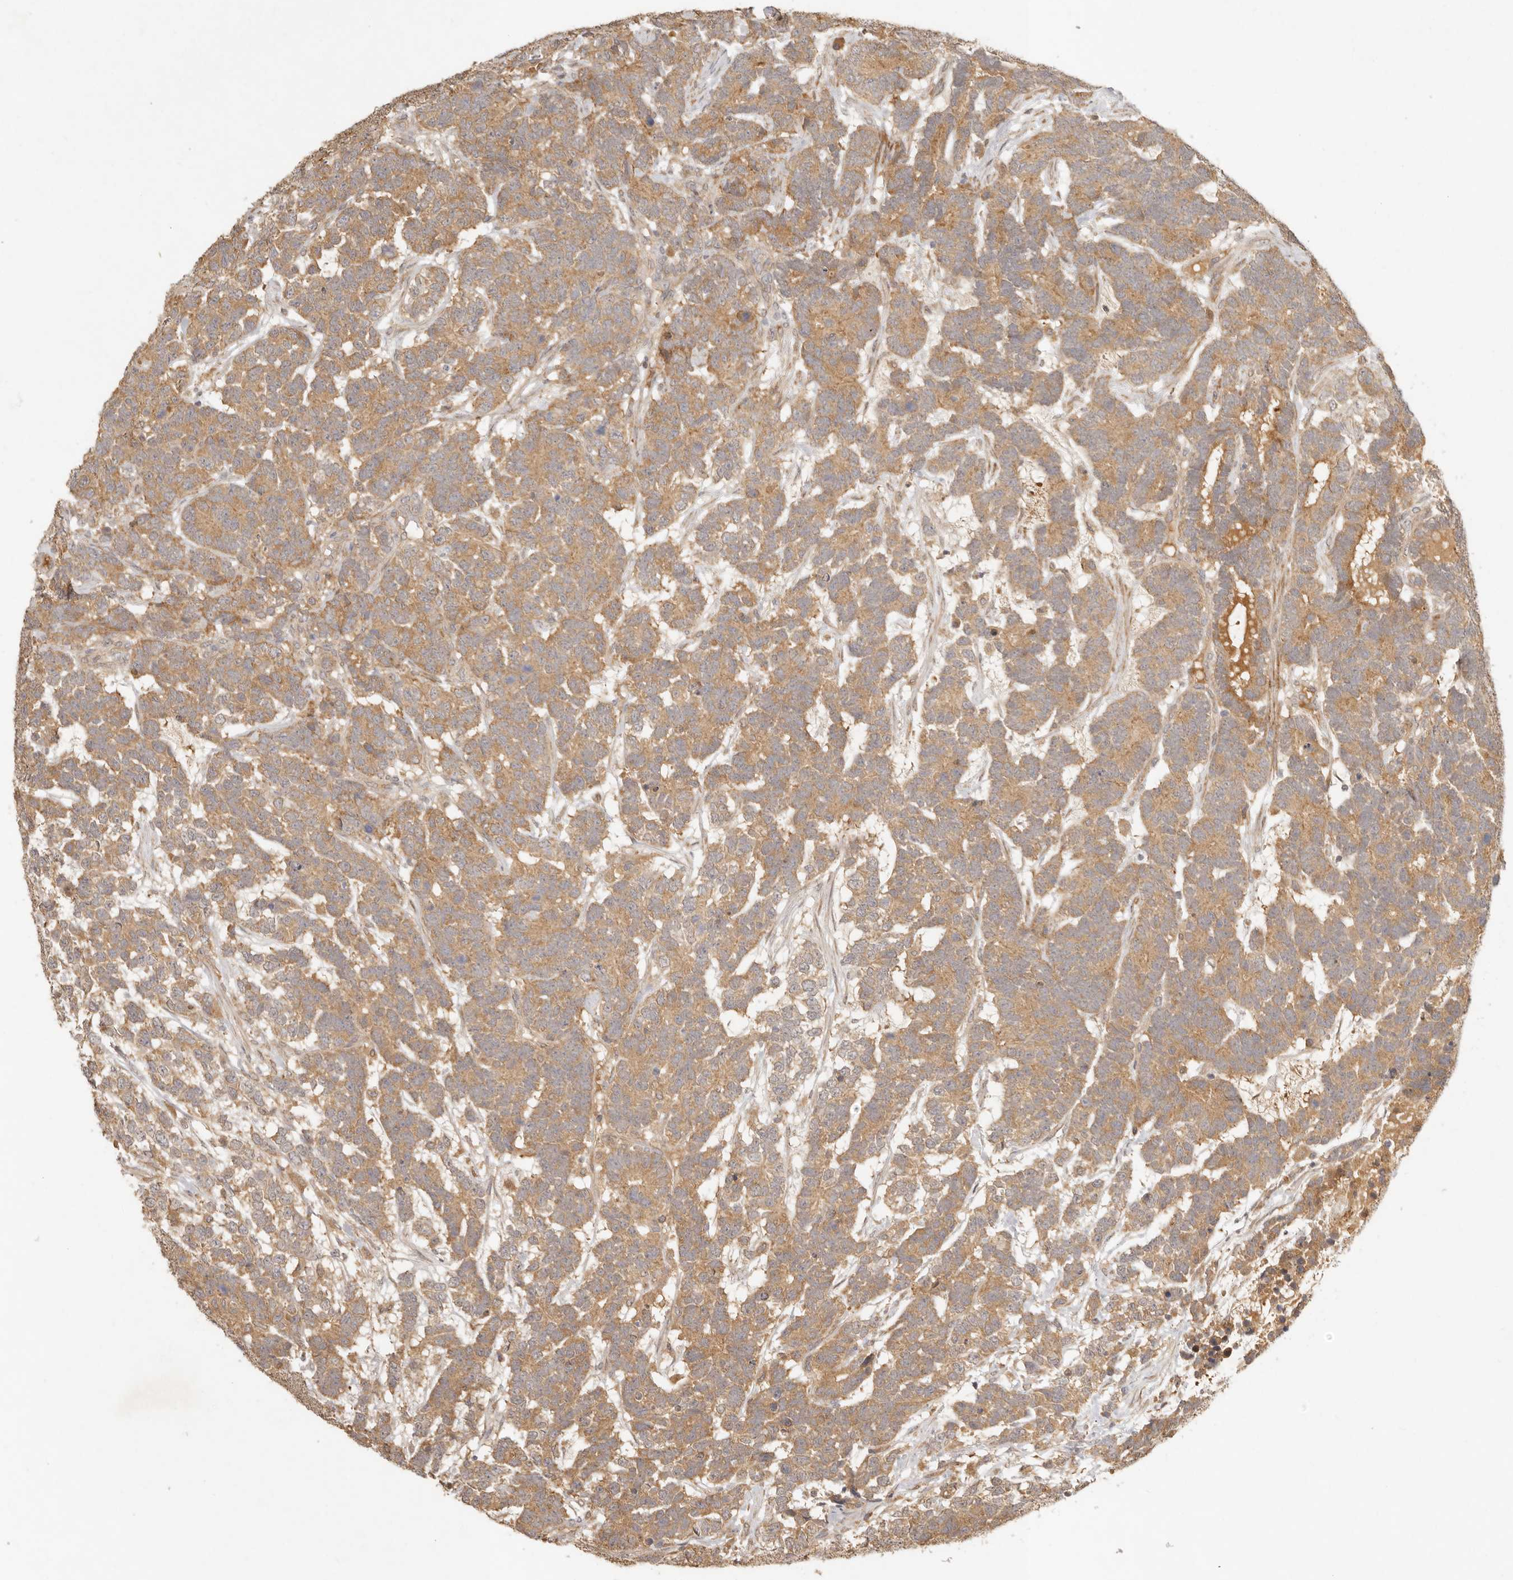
{"staining": {"intensity": "moderate", "quantity": ">75%", "location": "cytoplasmic/membranous"}, "tissue": "testis cancer", "cell_type": "Tumor cells", "image_type": "cancer", "snomed": [{"axis": "morphology", "description": "Carcinoma, Embryonal, NOS"}, {"axis": "topography", "description": "Testis"}], "caption": "This image displays immunohistochemistry staining of human testis cancer, with medium moderate cytoplasmic/membranous staining in approximately >75% of tumor cells.", "gene": "VIPR1", "patient": {"sex": "male", "age": 26}}